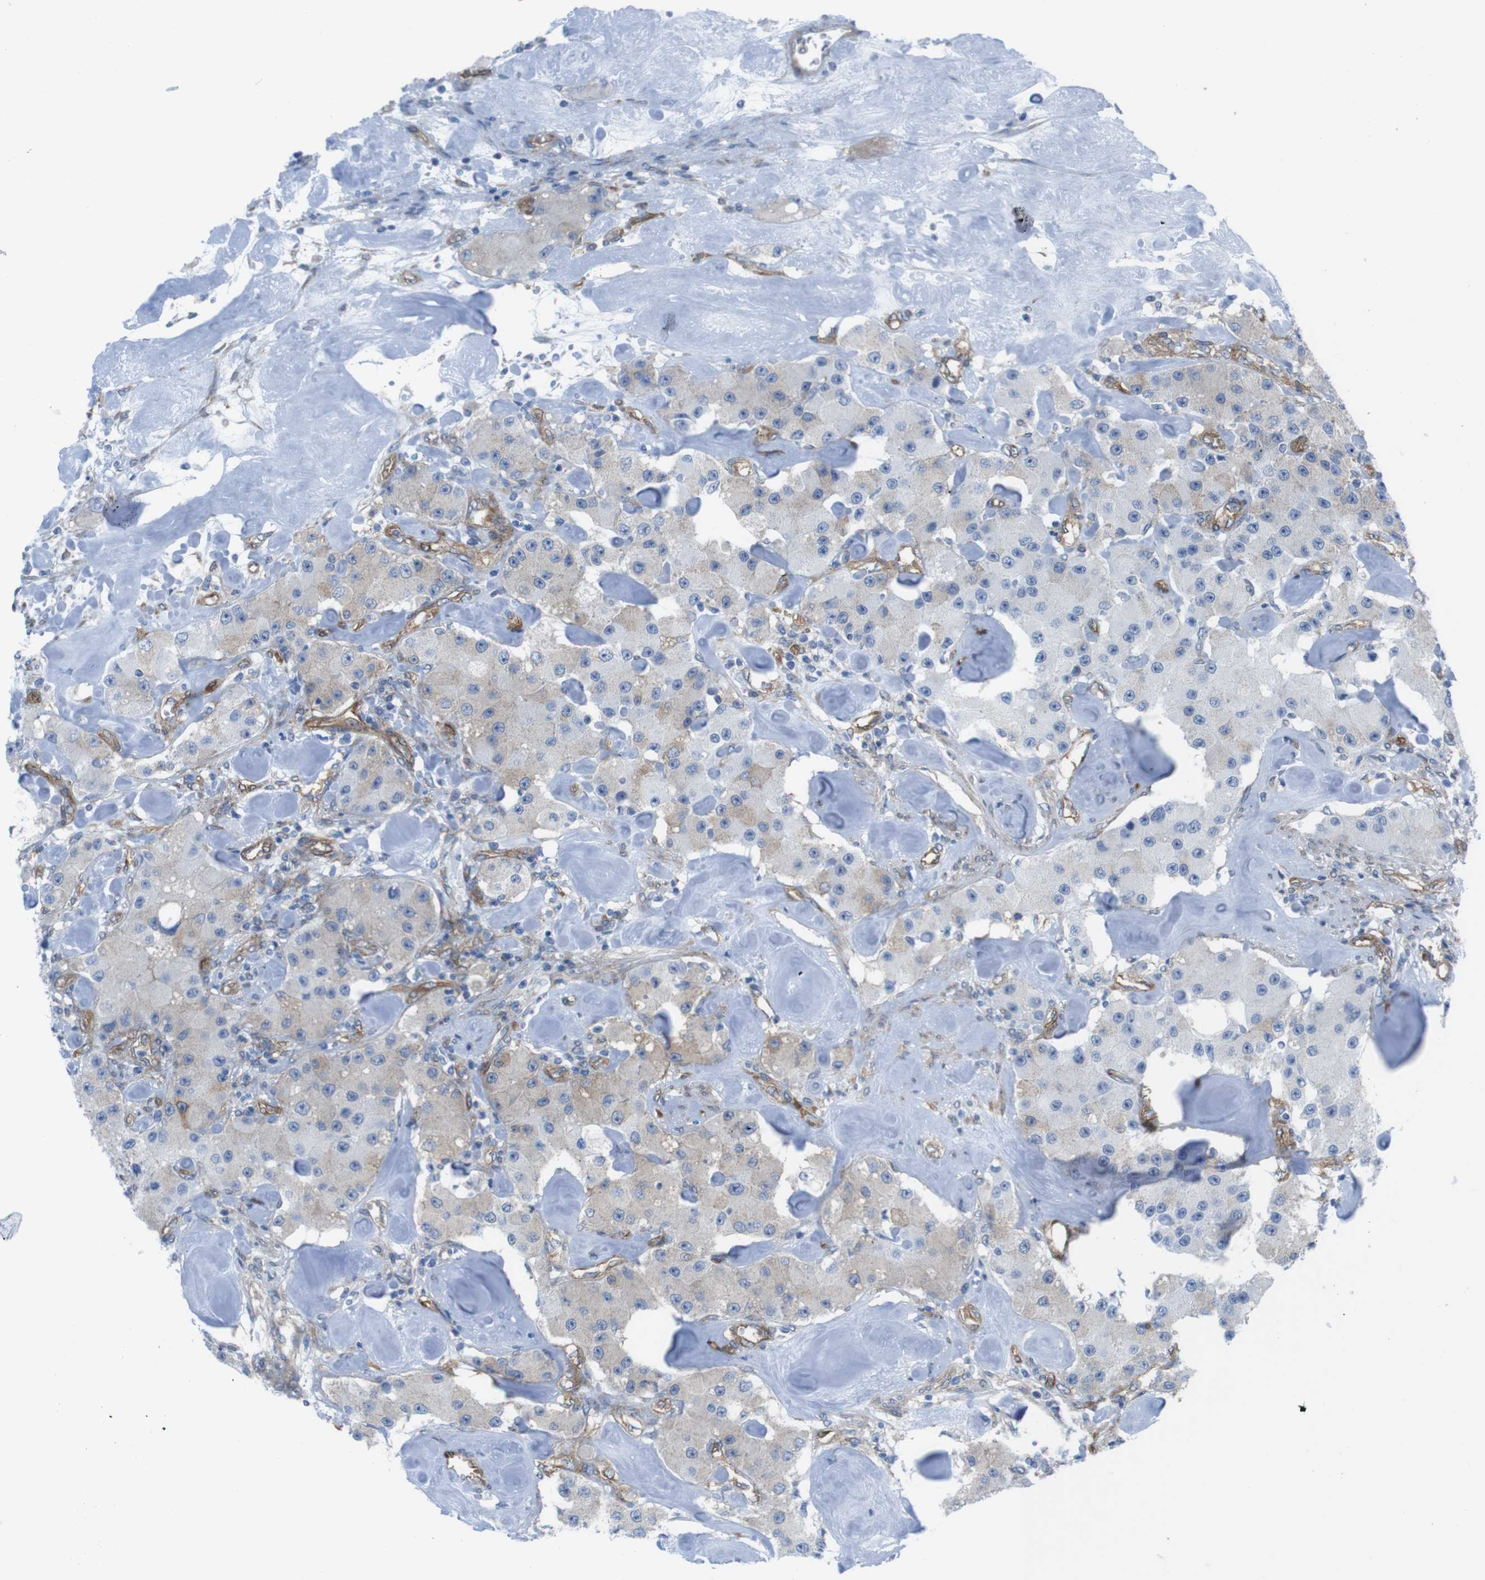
{"staining": {"intensity": "weak", "quantity": "<25%", "location": "cytoplasmic/membranous"}, "tissue": "carcinoid", "cell_type": "Tumor cells", "image_type": "cancer", "snomed": [{"axis": "morphology", "description": "Carcinoid, malignant, NOS"}, {"axis": "topography", "description": "Pancreas"}], "caption": "Tumor cells are negative for protein expression in human malignant carcinoid.", "gene": "DIAPH2", "patient": {"sex": "male", "age": 41}}